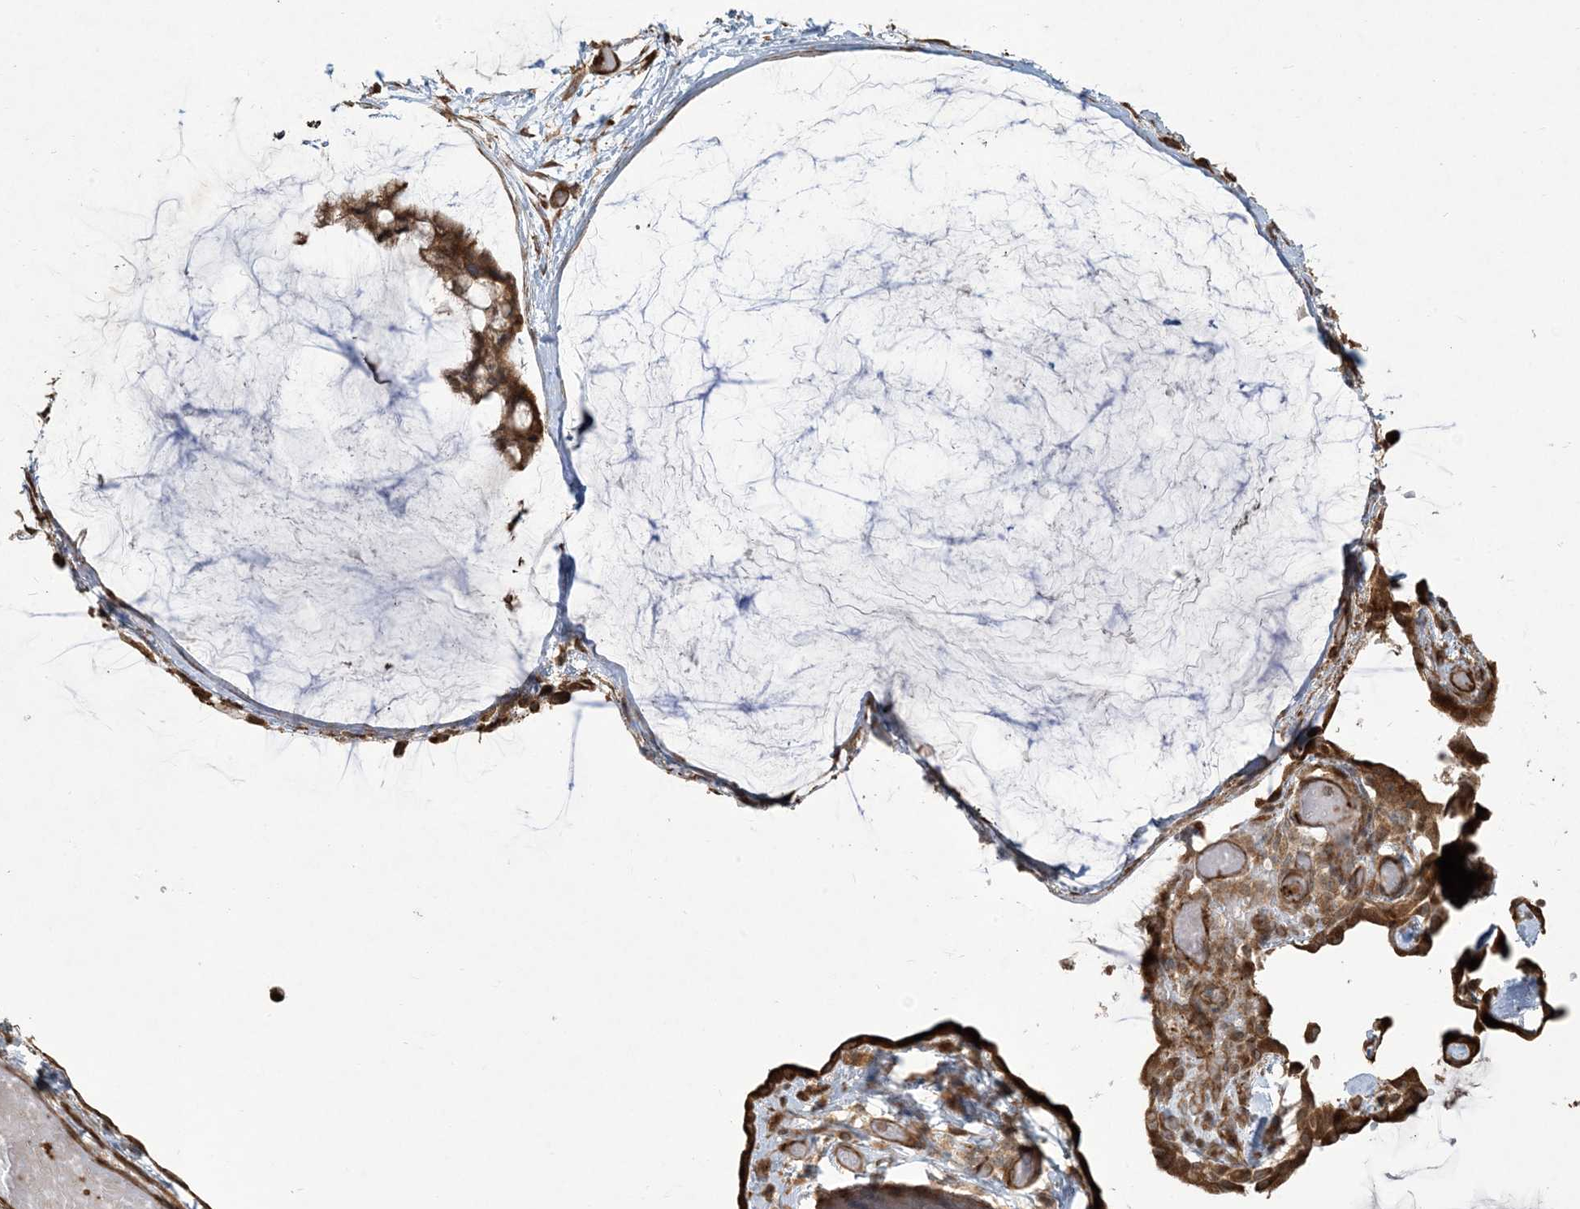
{"staining": {"intensity": "strong", "quantity": ">75%", "location": "cytoplasmic/membranous"}, "tissue": "ovarian cancer", "cell_type": "Tumor cells", "image_type": "cancer", "snomed": [{"axis": "morphology", "description": "Cystadenocarcinoma, mucinous, NOS"}, {"axis": "topography", "description": "Ovary"}], "caption": "Tumor cells reveal high levels of strong cytoplasmic/membranous positivity in approximately >75% of cells in ovarian cancer.", "gene": "KLHL18", "patient": {"sex": "female", "age": 39}}